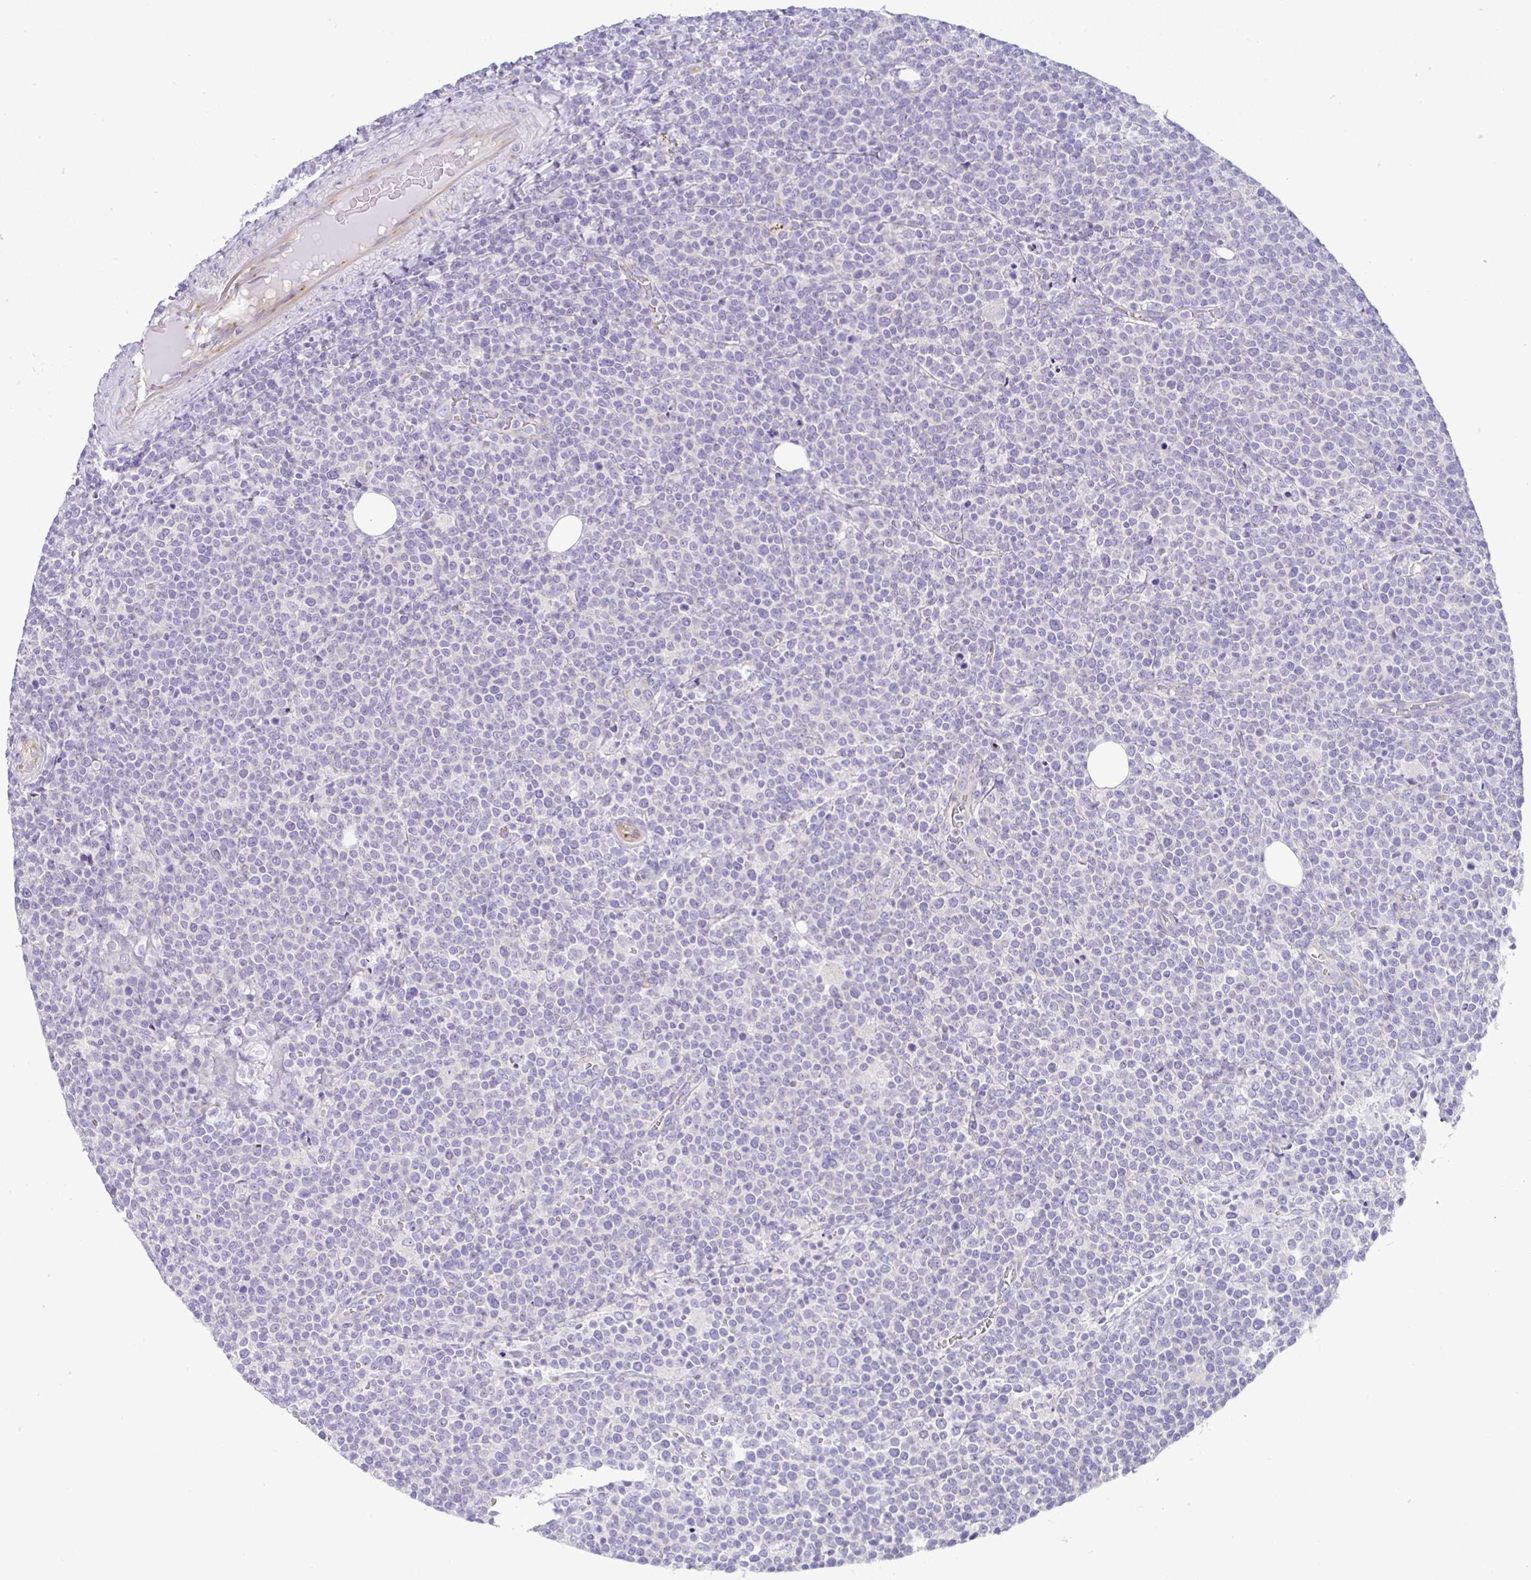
{"staining": {"intensity": "negative", "quantity": "none", "location": "none"}, "tissue": "lymphoma", "cell_type": "Tumor cells", "image_type": "cancer", "snomed": [{"axis": "morphology", "description": "Malignant lymphoma, non-Hodgkin's type, High grade"}, {"axis": "topography", "description": "Lymph node"}], "caption": "Immunohistochemical staining of lymphoma exhibits no significant positivity in tumor cells.", "gene": "FAM177A1", "patient": {"sex": "male", "age": 61}}